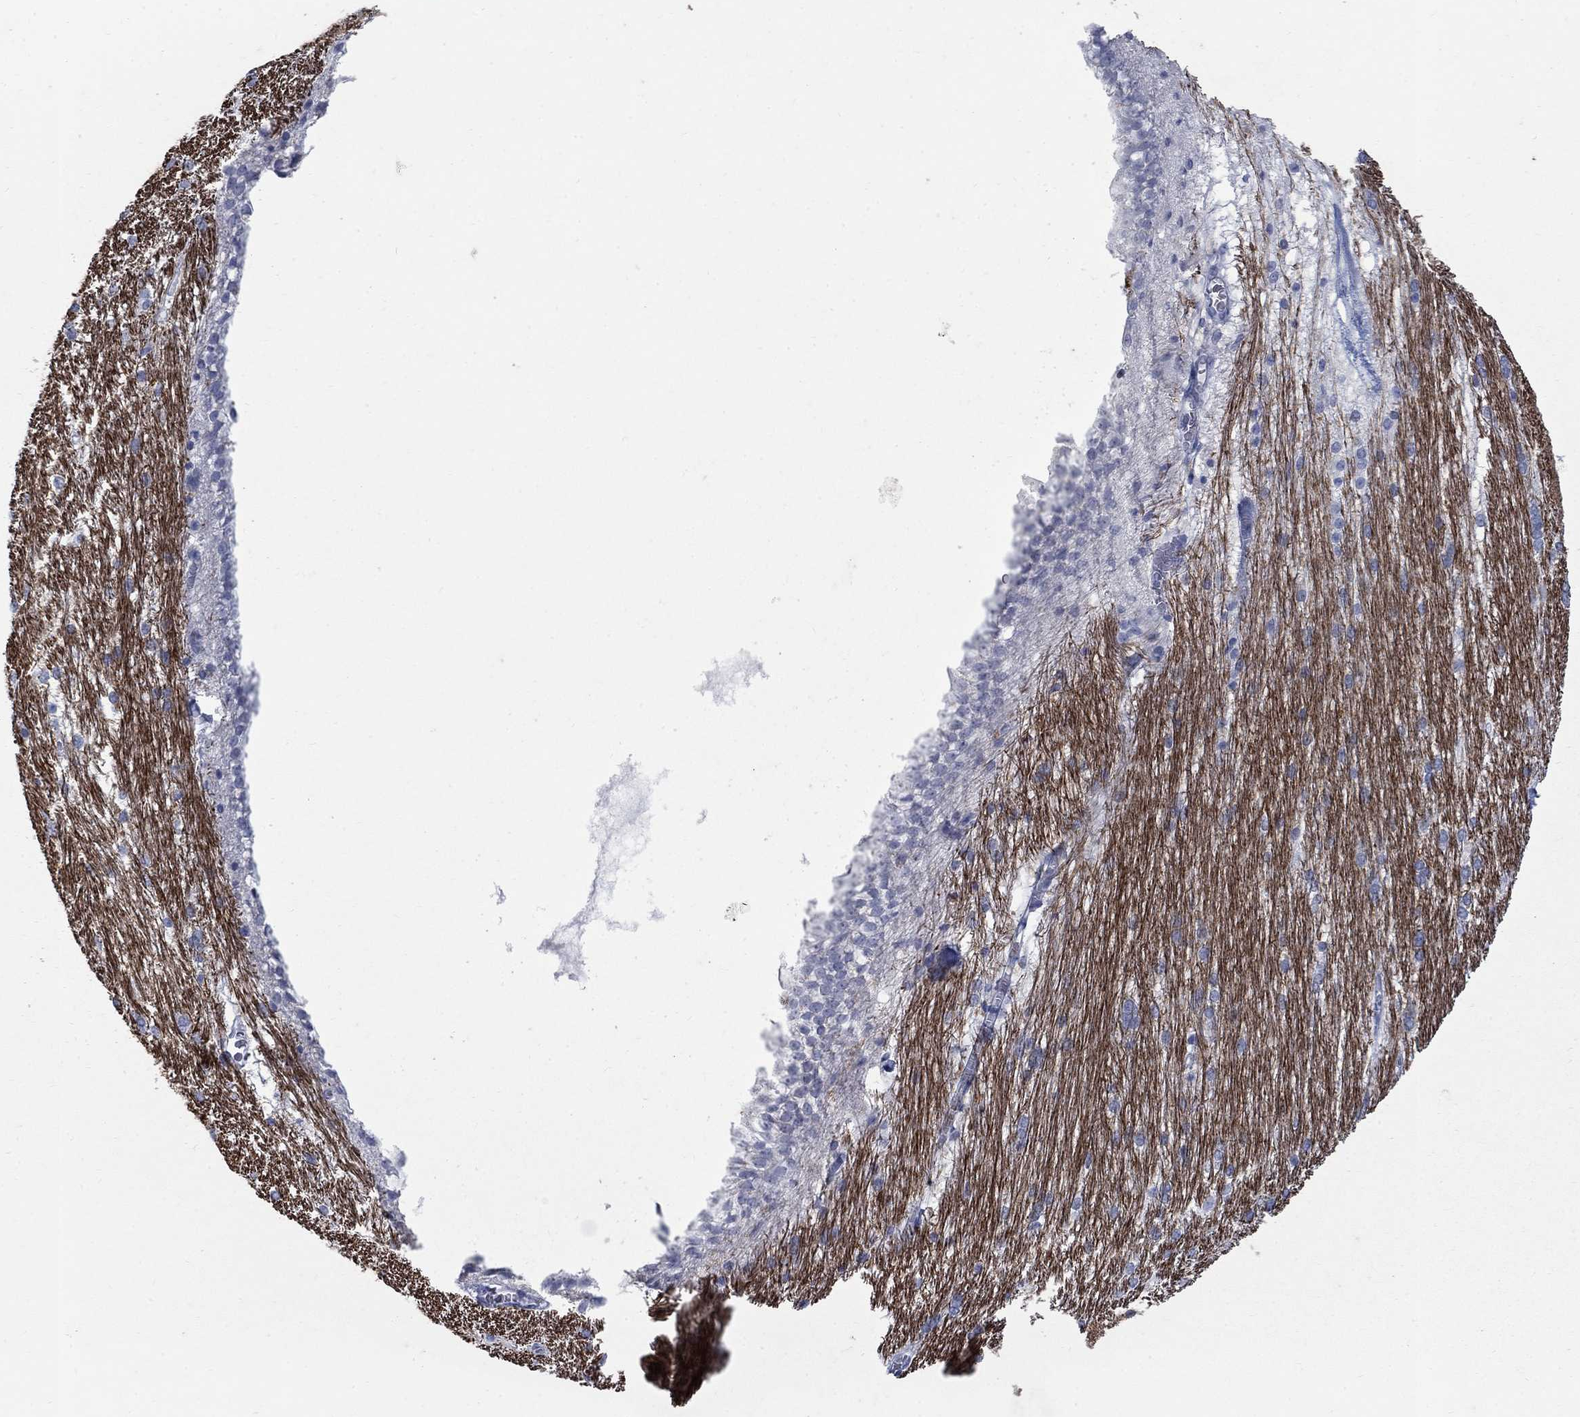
{"staining": {"intensity": "strong", "quantity": "<25%", "location": "cytoplasmic/membranous"}, "tissue": "hippocampus", "cell_type": "Glial cells", "image_type": "normal", "snomed": [{"axis": "morphology", "description": "Normal tissue, NOS"}, {"axis": "topography", "description": "Cerebral cortex"}, {"axis": "topography", "description": "Hippocampus"}], "caption": "This micrograph shows IHC staining of unremarkable human hippocampus, with medium strong cytoplasmic/membranous expression in about <25% of glial cells.", "gene": "RFTN2", "patient": {"sex": "female", "age": 19}}